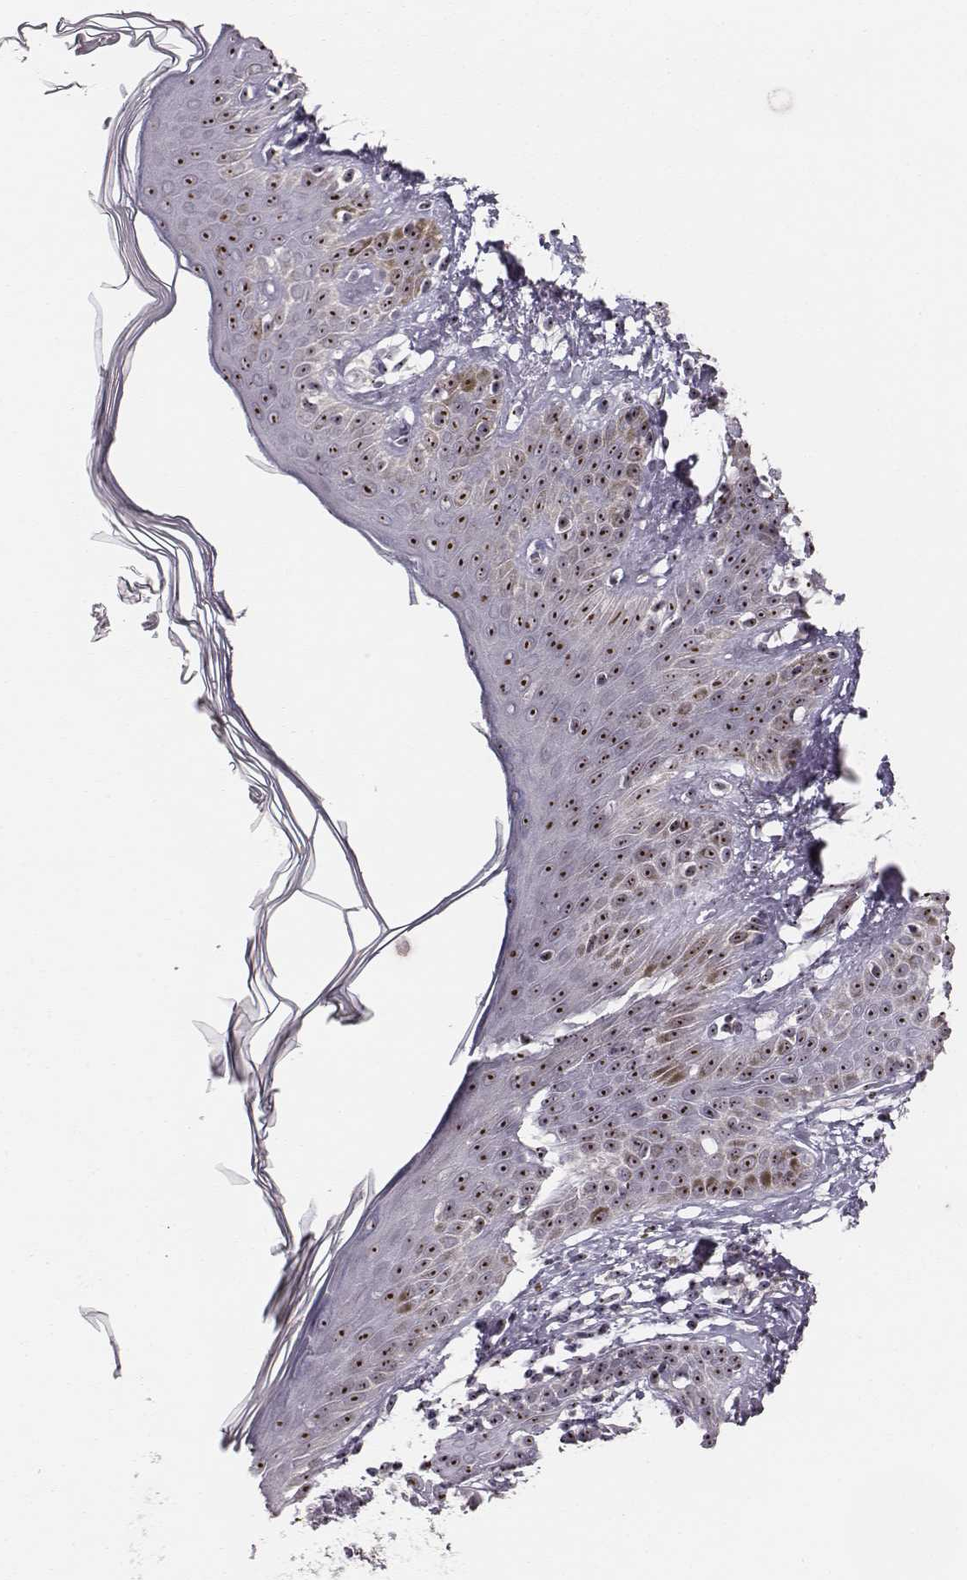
{"staining": {"intensity": "moderate", "quantity": ">75%", "location": "nuclear"}, "tissue": "skin cancer", "cell_type": "Tumor cells", "image_type": "cancer", "snomed": [{"axis": "morphology", "description": "Basal cell carcinoma"}, {"axis": "topography", "description": "Skin"}], "caption": "There is medium levels of moderate nuclear expression in tumor cells of skin cancer (basal cell carcinoma), as demonstrated by immunohistochemical staining (brown color).", "gene": "NOP56", "patient": {"sex": "male", "age": 85}}